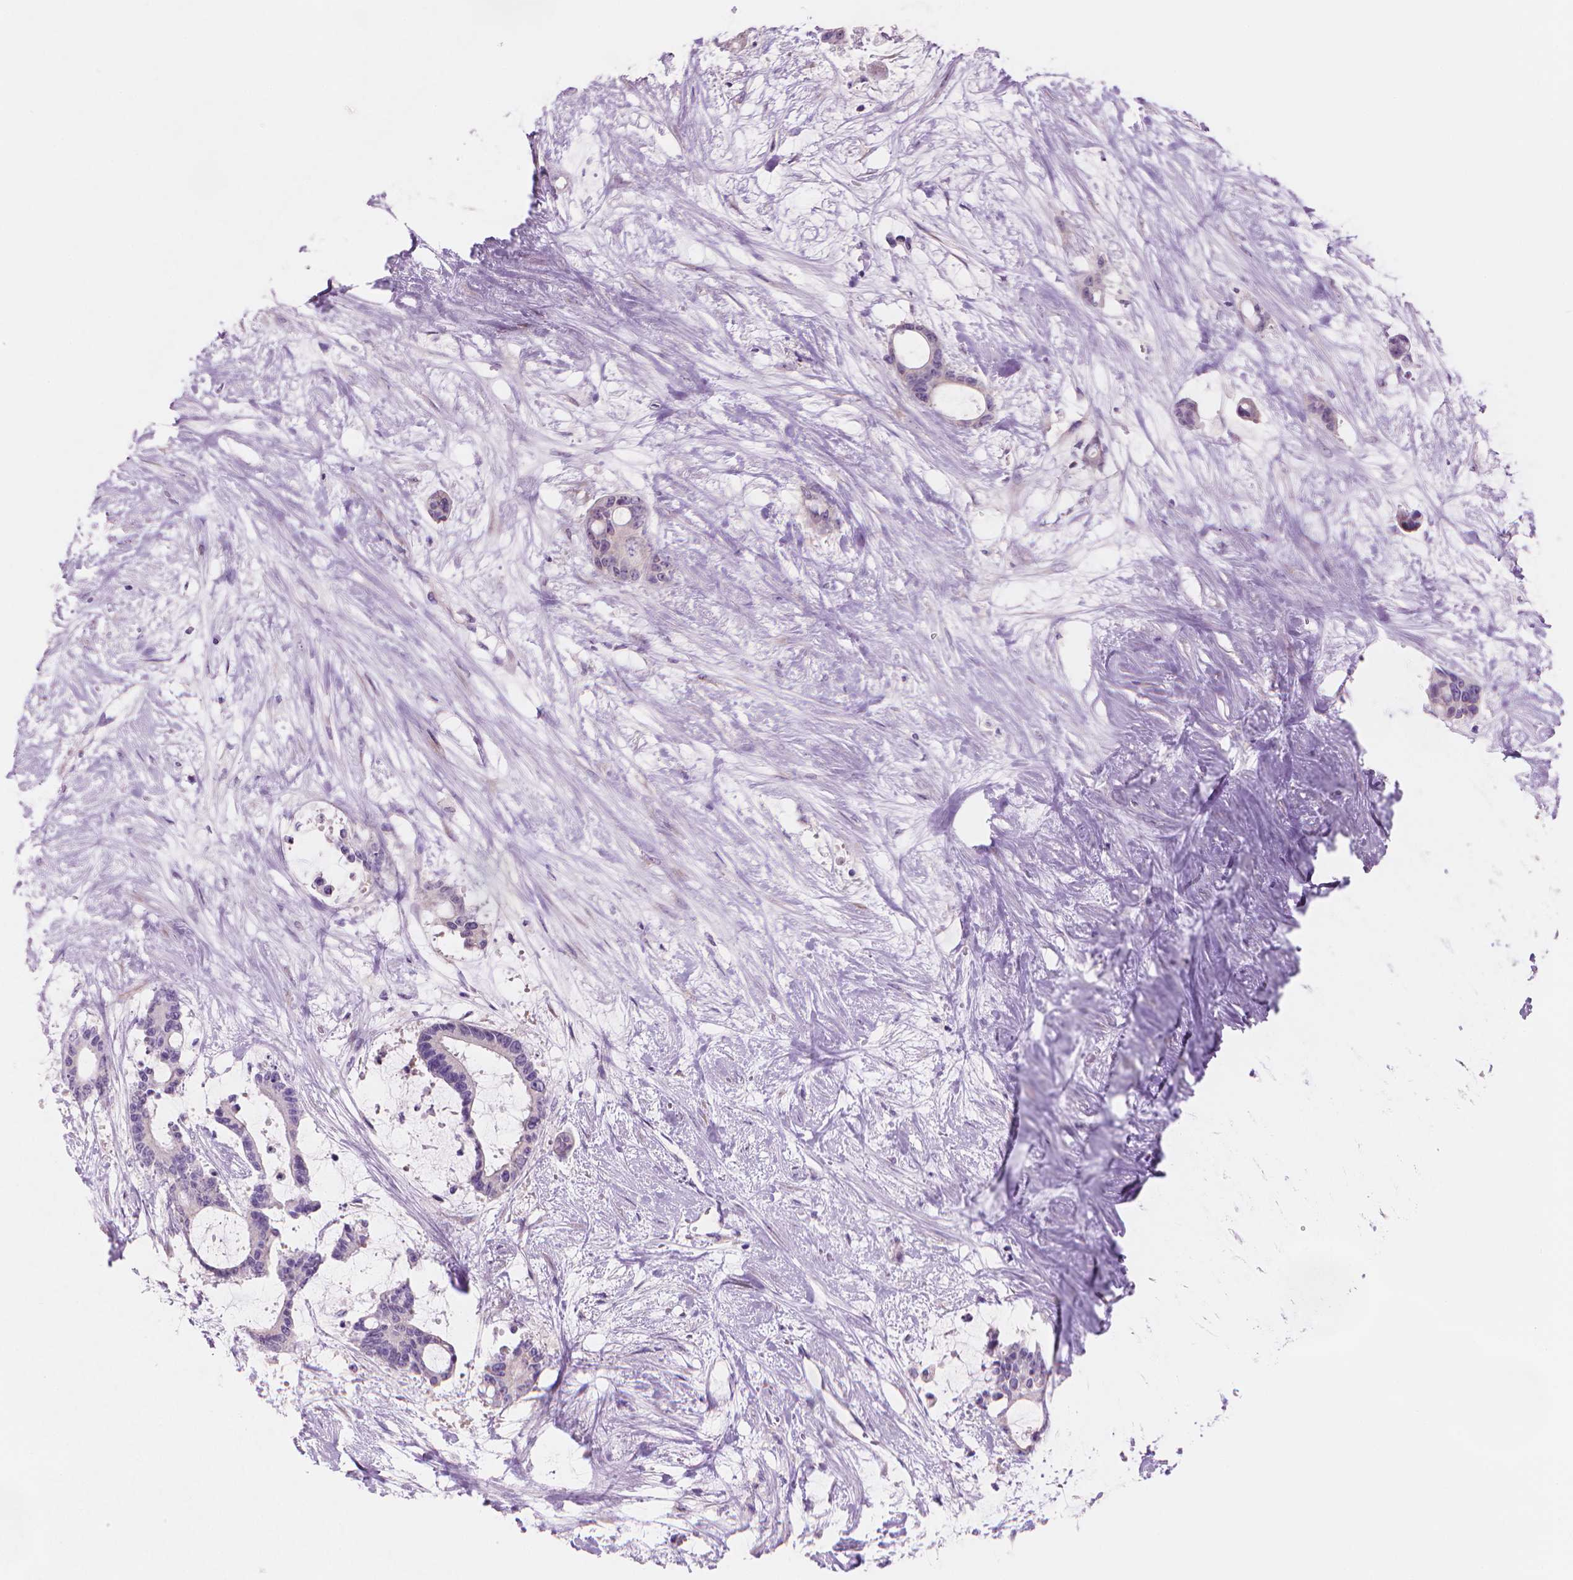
{"staining": {"intensity": "negative", "quantity": "none", "location": "none"}, "tissue": "liver cancer", "cell_type": "Tumor cells", "image_type": "cancer", "snomed": [{"axis": "morphology", "description": "Normal tissue, NOS"}, {"axis": "morphology", "description": "Cholangiocarcinoma"}, {"axis": "topography", "description": "Liver"}, {"axis": "topography", "description": "Peripheral nerve tissue"}], "caption": "Tumor cells are negative for brown protein staining in liver cancer (cholangiocarcinoma). The staining is performed using DAB brown chromogen with nuclei counter-stained in using hematoxylin.", "gene": "ENSG00000187186", "patient": {"sex": "female", "age": 73}}